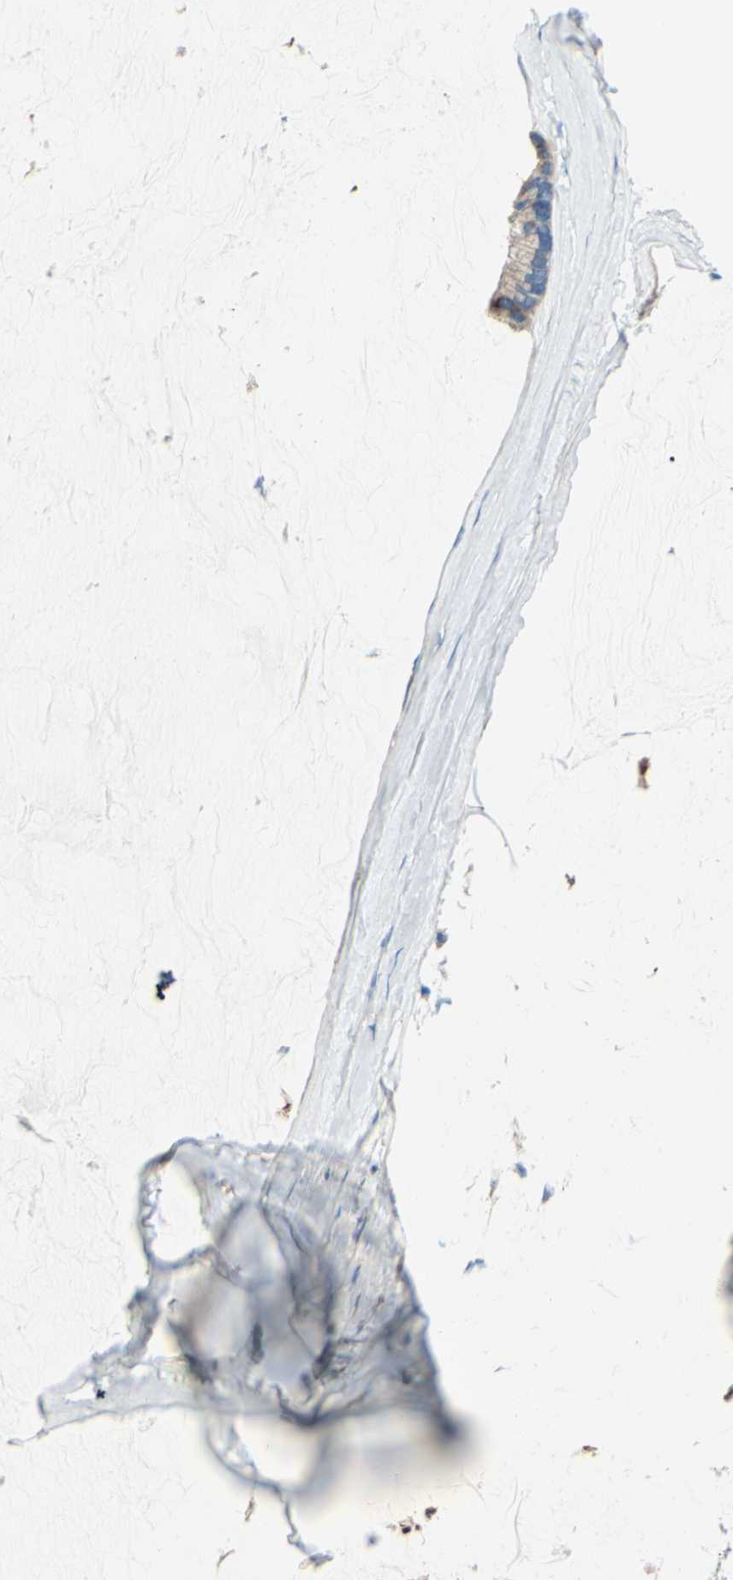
{"staining": {"intensity": "weak", "quantity": ">75%", "location": "cytoplasmic/membranous"}, "tissue": "ovarian cancer", "cell_type": "Tumor cells", "image_type": "cancer", "snomed": [{"axis": "morphology", "description": "Cystadenocarcinoma, mucinous, NOS"}, {"axis": "topography", "description": "Ovary"}], "caption": "This is a micrograph of IHC staining of ovarian cancer, which shows weak expression in the cytoplasmic/membranous of tumor cells.", "gene": "PCDHGA2", "patient": {"sex": "female", "age": 39}}